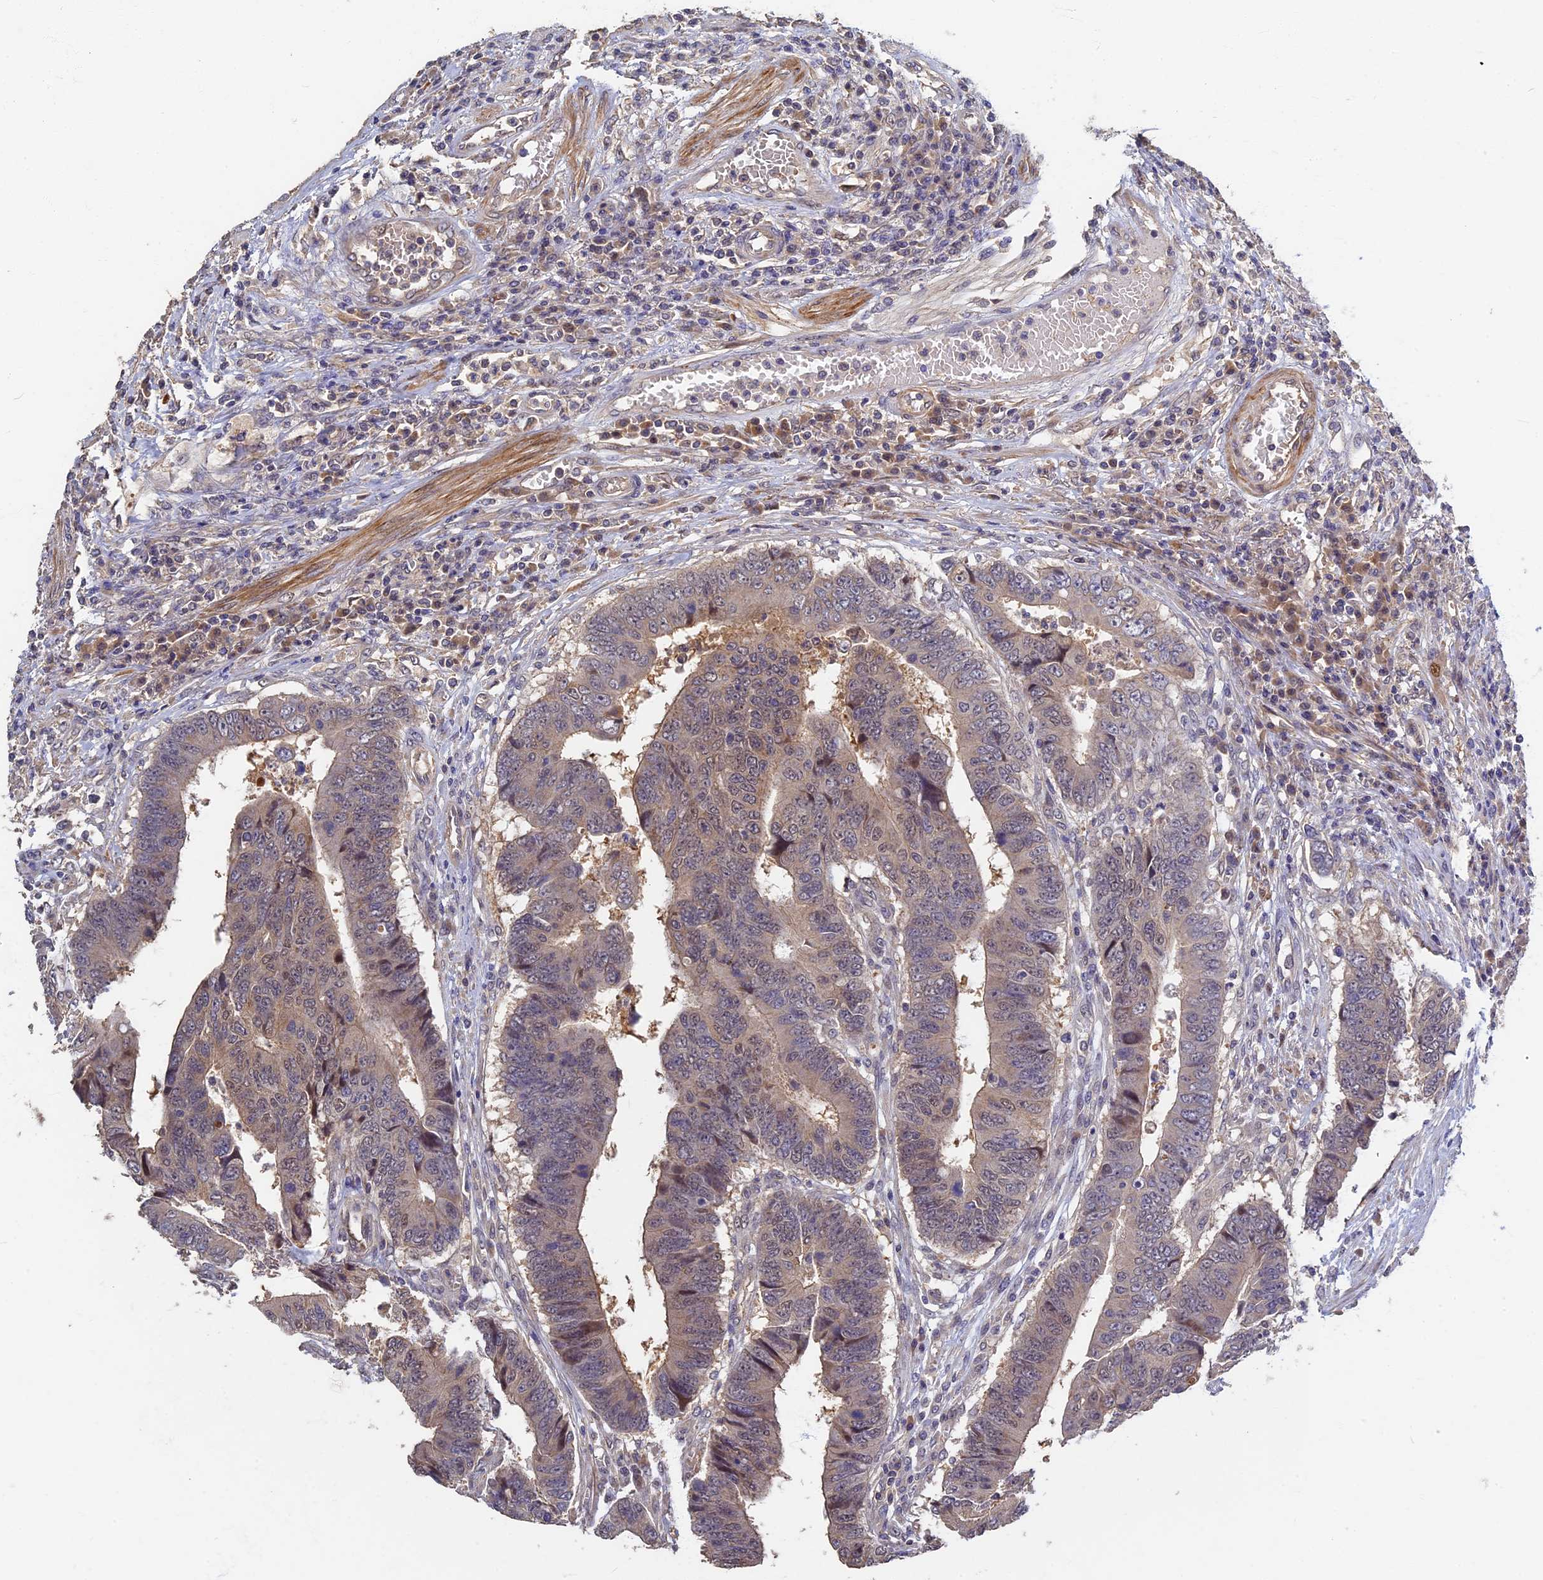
{"staining": {"intensity": "moderate", "quantity": "<25%", "location": "cytoplasmic/membranous,nuclear"}, "tissue": "colorectal cancer", "cell_type": "Tumor cells", "image_type": "cancer", "snomed": [{"axis": "morphology", "description": "Adenocarcinoma, NOS"}, {"axis": "topography", "description": "Rectum"}], "caption": "This histopathology image demonstrates IHC staining of colorectal adenocarcinoma, with low moderate cytoplasmic/membranous and nuclear expression in about <25% of tumor cells.", "gene": "RSPH3", "patient": {"sex": "male", "age": 84}}